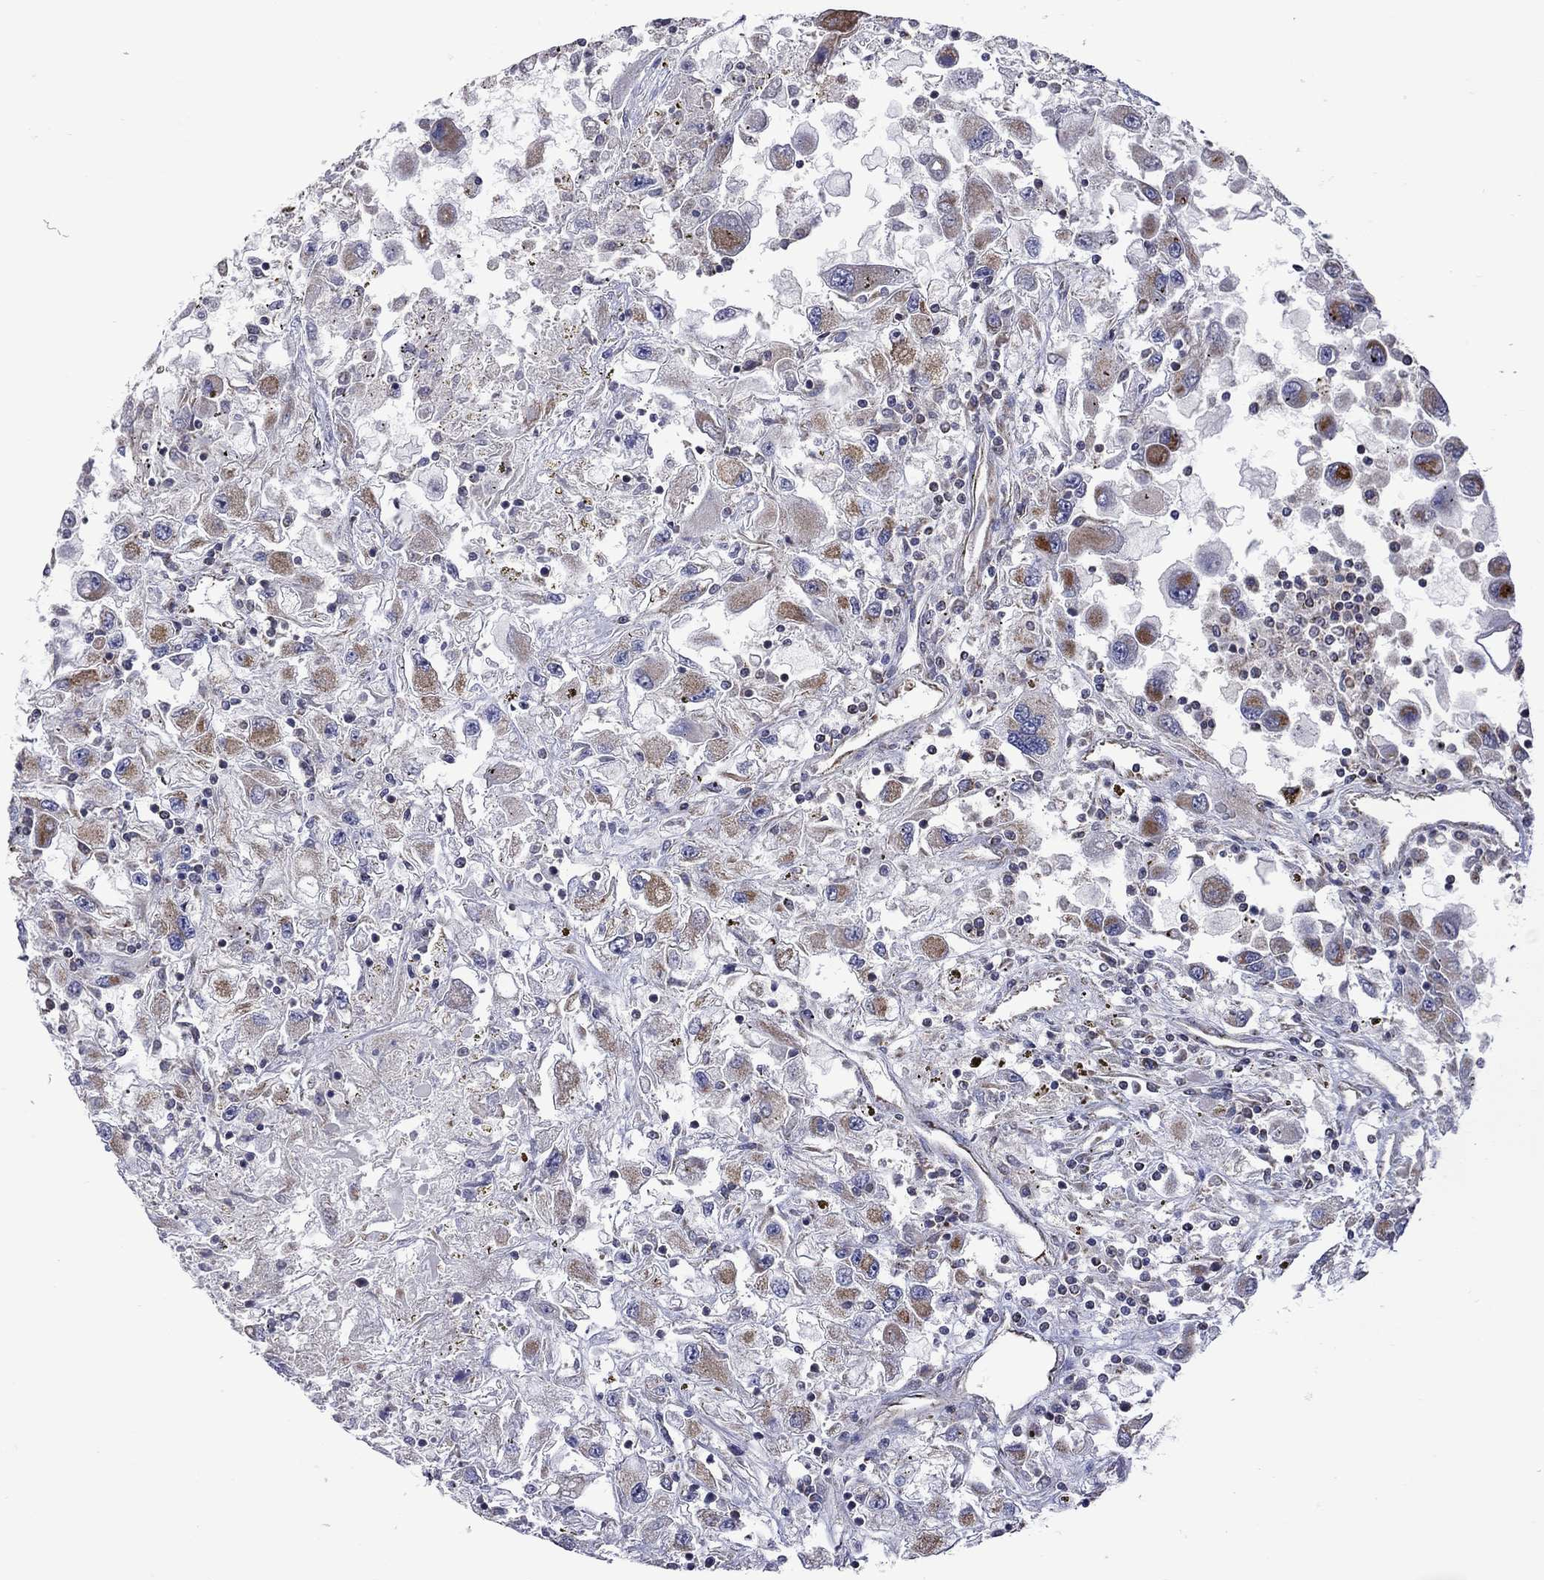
{"staining": {"intensity": "strong", "quantity": "<25%", "location": "cytoplasmic/membranous"}, "tissue": "renal cancer", "cell_type": "Tumor cells", "image_type": "cancer", "snomed": [{"axis": "morphology", "description": "Adenocarcinoma, NOS"}, {"axis": "topography", "description": "Kidney"}], "caption": "Brown immunohistochemical staining in adenocarcinoma (renal) exhibits strong cytoplasmic/membranous positivity in approximately <25% of tumor cells.", "gene": "NDUFB1", "patient": {"sex": "female", "age": 67}}